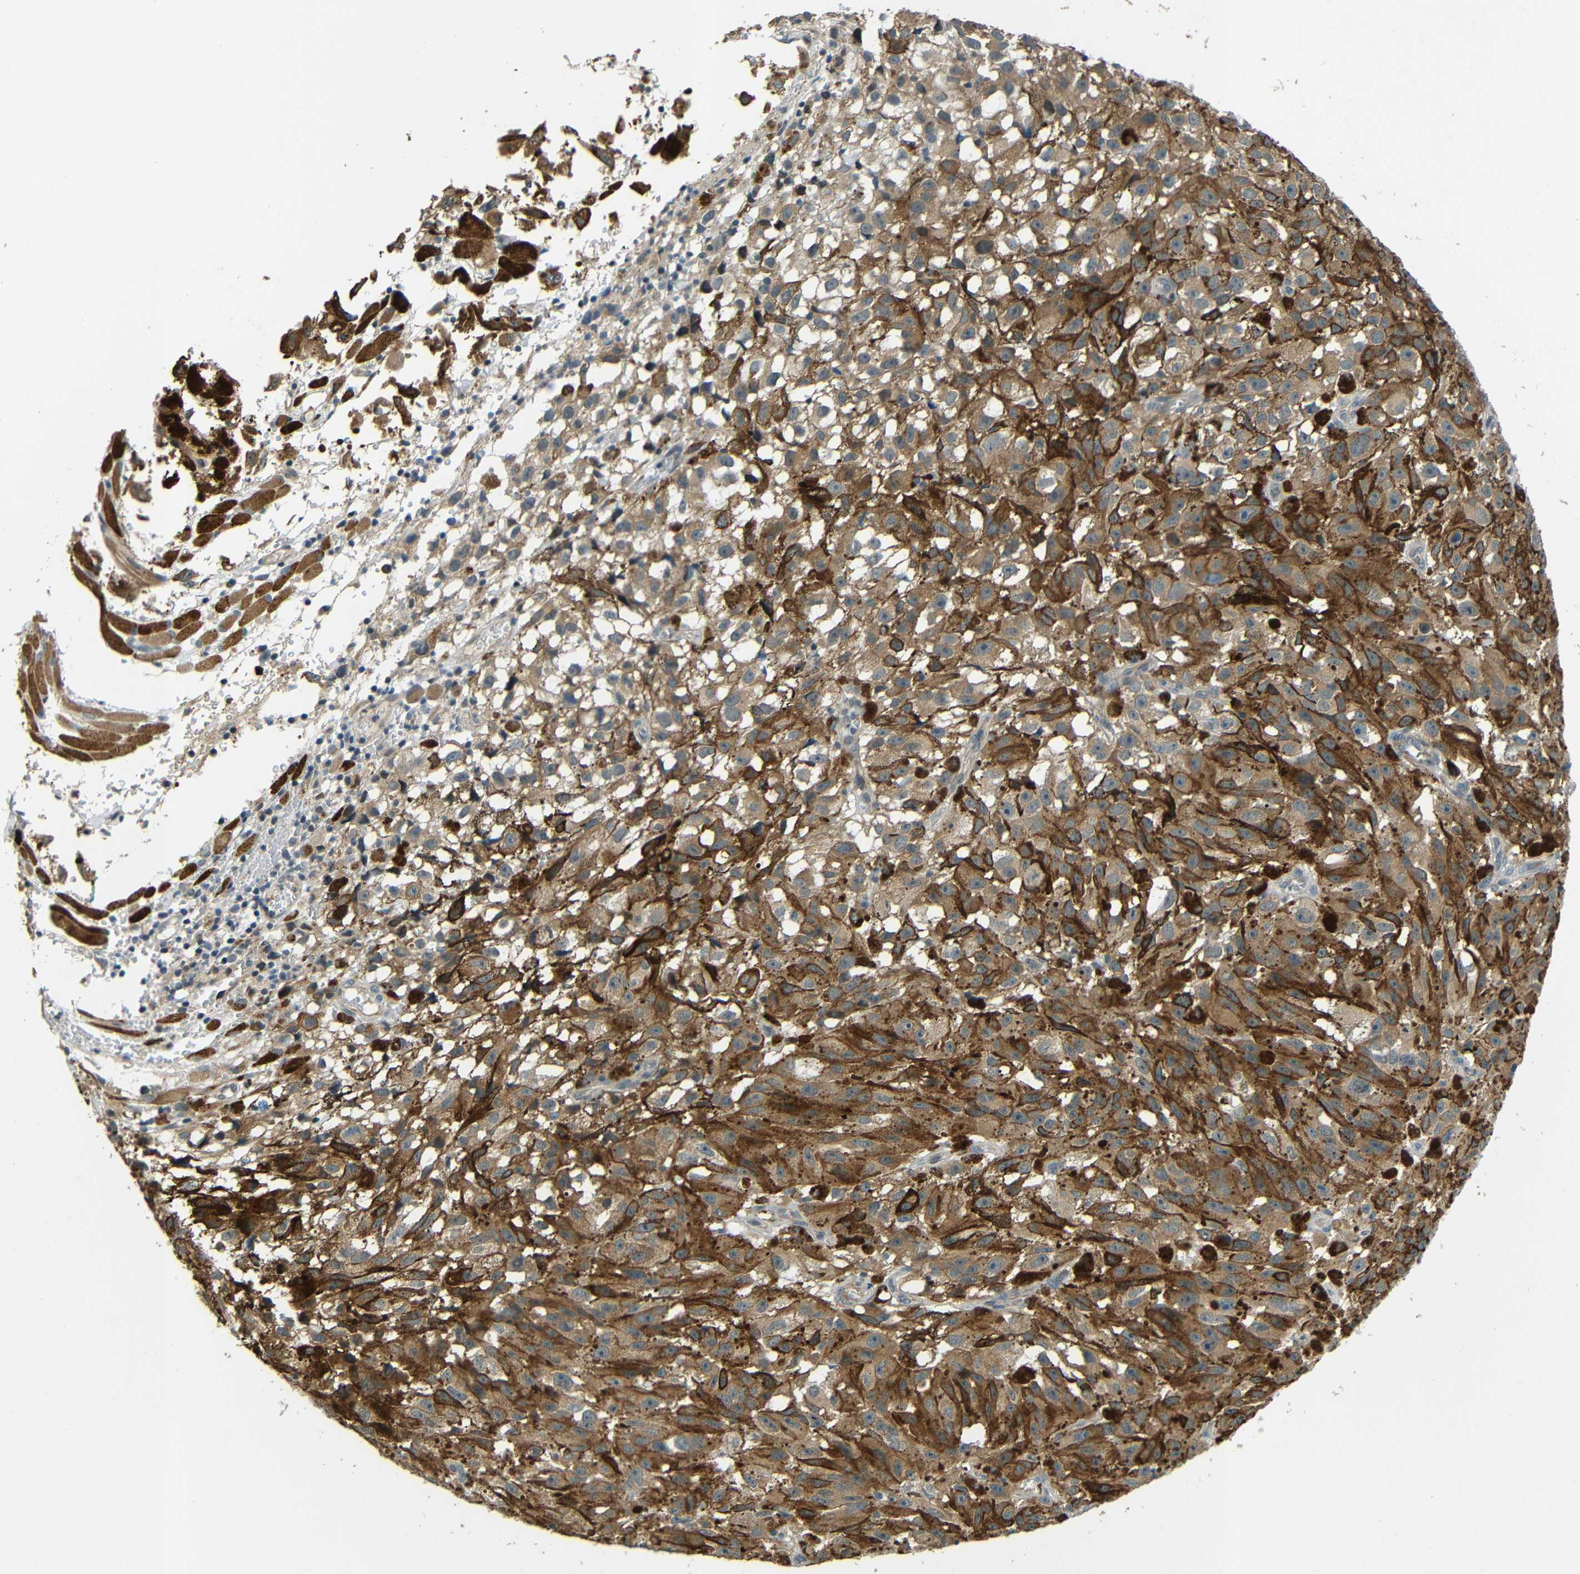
{"staining": {"intensity": "moderate", "quantity": ">75%", "location": "cytoplasmic/membranous"}, "tissue": "melanoma", "cell_type": "Tumor cells", "image_type": "cancer", "snomed": [{"axis": "morphology", "description": "Malignant melanoma, NOS"}, {"axis": "topography", "description": "Skin"}], "caption": "Moderate cytoplasmic/membranous staining is appreciated in approximately >75% of tumor cells in malignant melanoma.", "gene": "FNDC3A", "patient": {"sex": "female", "age": 104}}